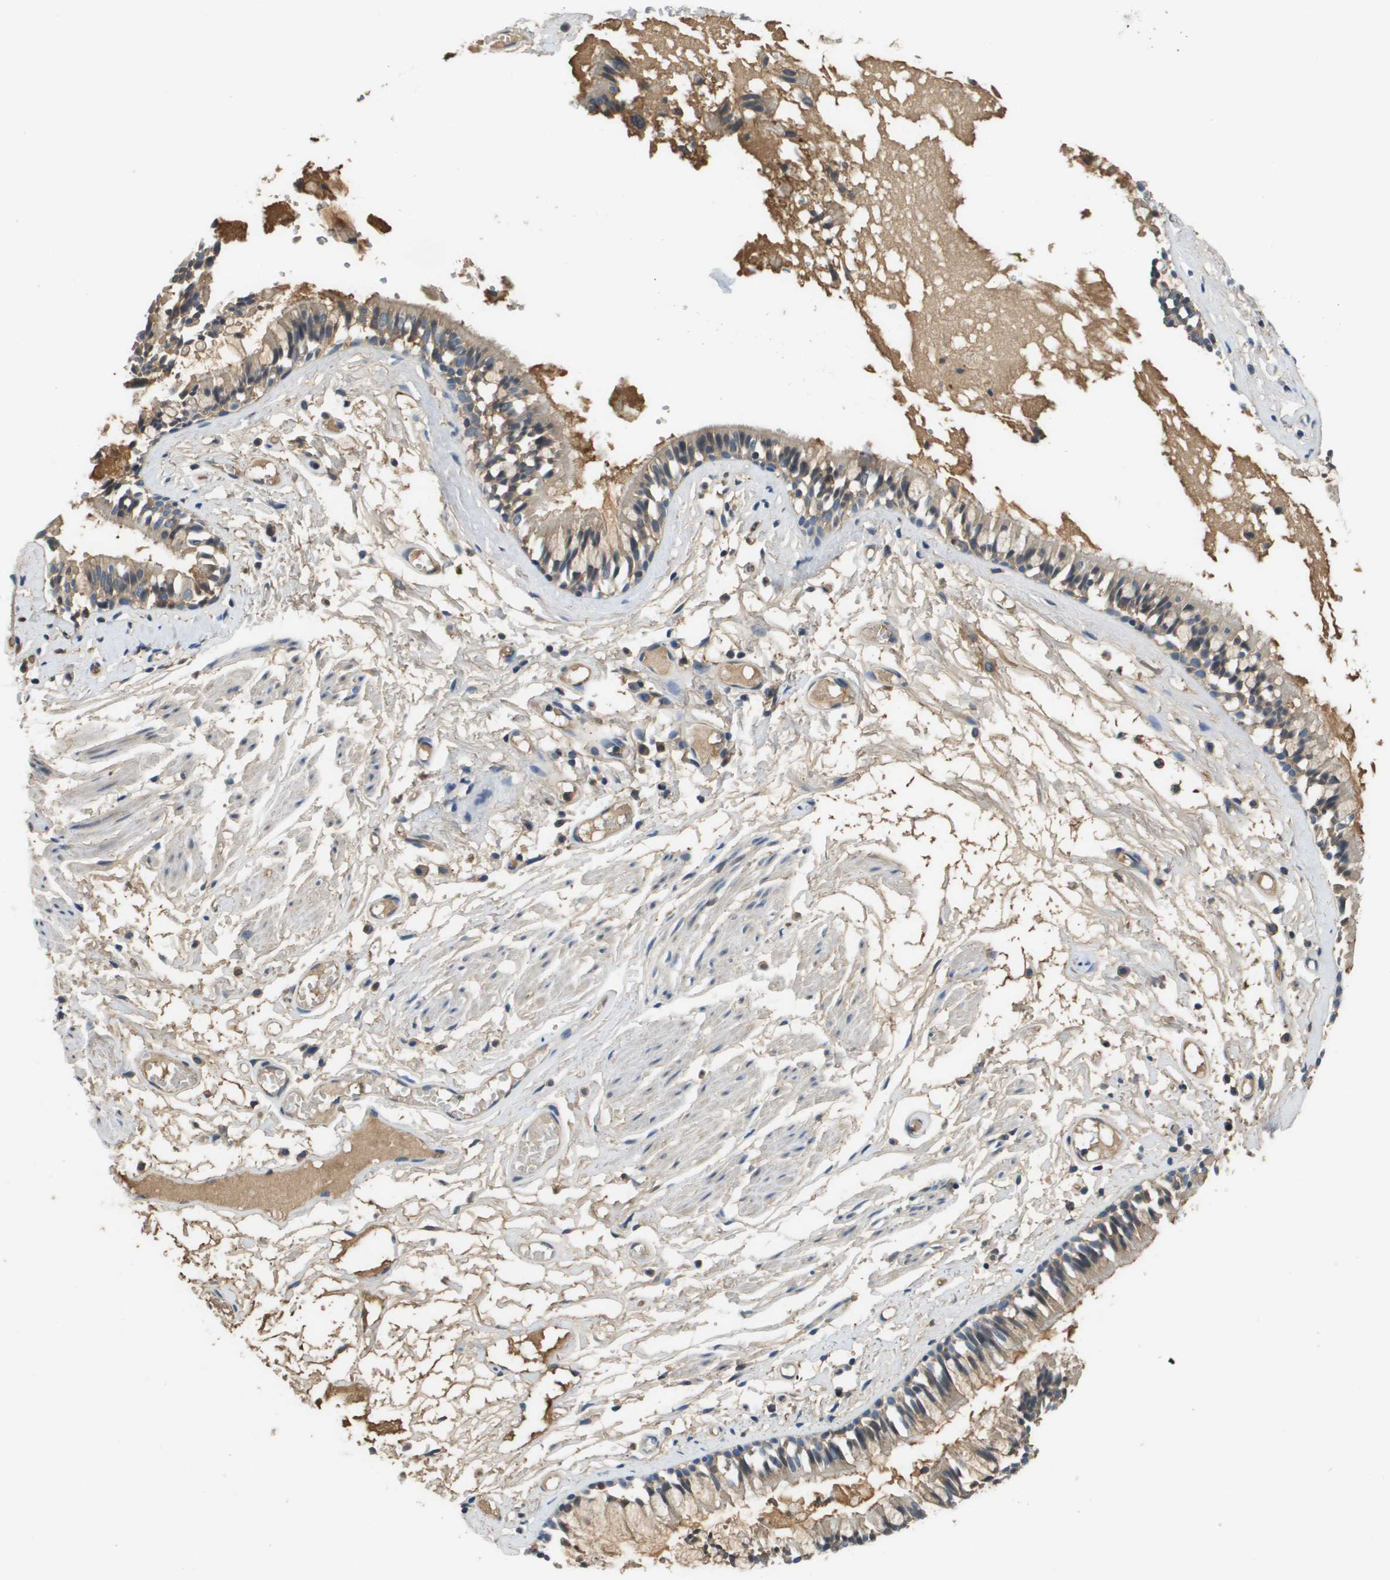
{"staining": {"intensity": "moderate", "quantity": "<25%", "location": "cytoplasmic/membranous"}, "tissue": "bronchus", "cell_type": "Respiratory epithelial cells", "image_type": "normal", "snomed": [{"axis": "morphology", "description": "Normal tissue, NOS"}, {"axis": "morphology", "description": "Inflammation, NOS"}, {"axis": "topography", "description": "Cartilage tissue"}, {"axis": "topography", "description": "Lung"}], "caption": "Immunohistochemical staining of benign bronchus reveals low levels of moderate cytoplasmic/membranous staining in approximately <25% of respiratory epithelial cells.", "gene": "SLC16A3", "patient": {"sex": "male", "age": 71}}